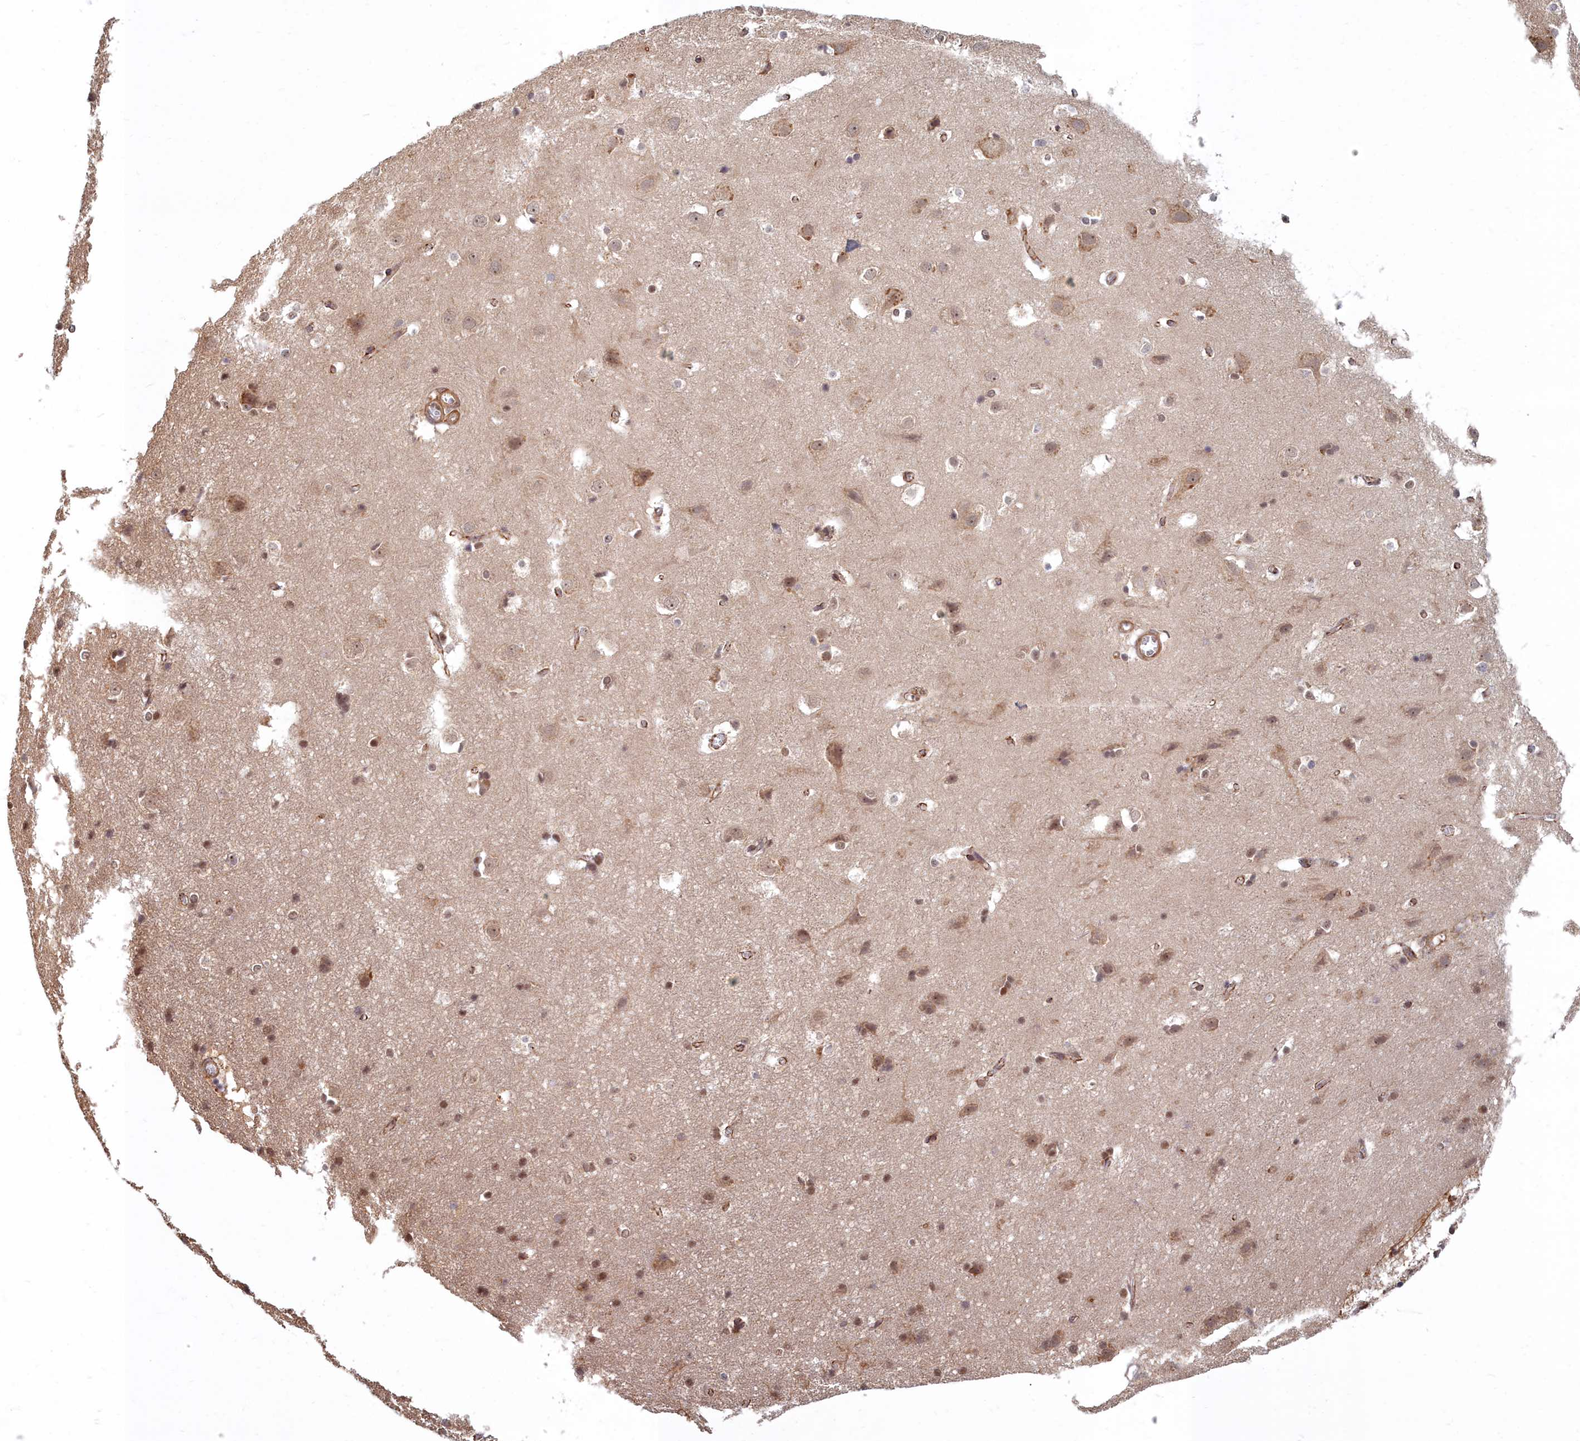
{"staining": {"intensity": "moderate", "quantity": ">75%", "location": "cytoplasmic/membranous"}, "tissue": "cerebral cortex", "cell_type": "Endothelial cells", "image_type": "normal", "snomed": [{"axis": "morphology", "description": "Normal tissue, NOS"}, {"axis": "topography", "description": "Cerebral cortex"}], "caption": "Protein staining displays moderate cytoplasmic/membranous expression in approximately >75% of endothelial cells in benign cerebral cortex.", "gene": "MAK16", "patient": {"sex": "male", "age": 54}}